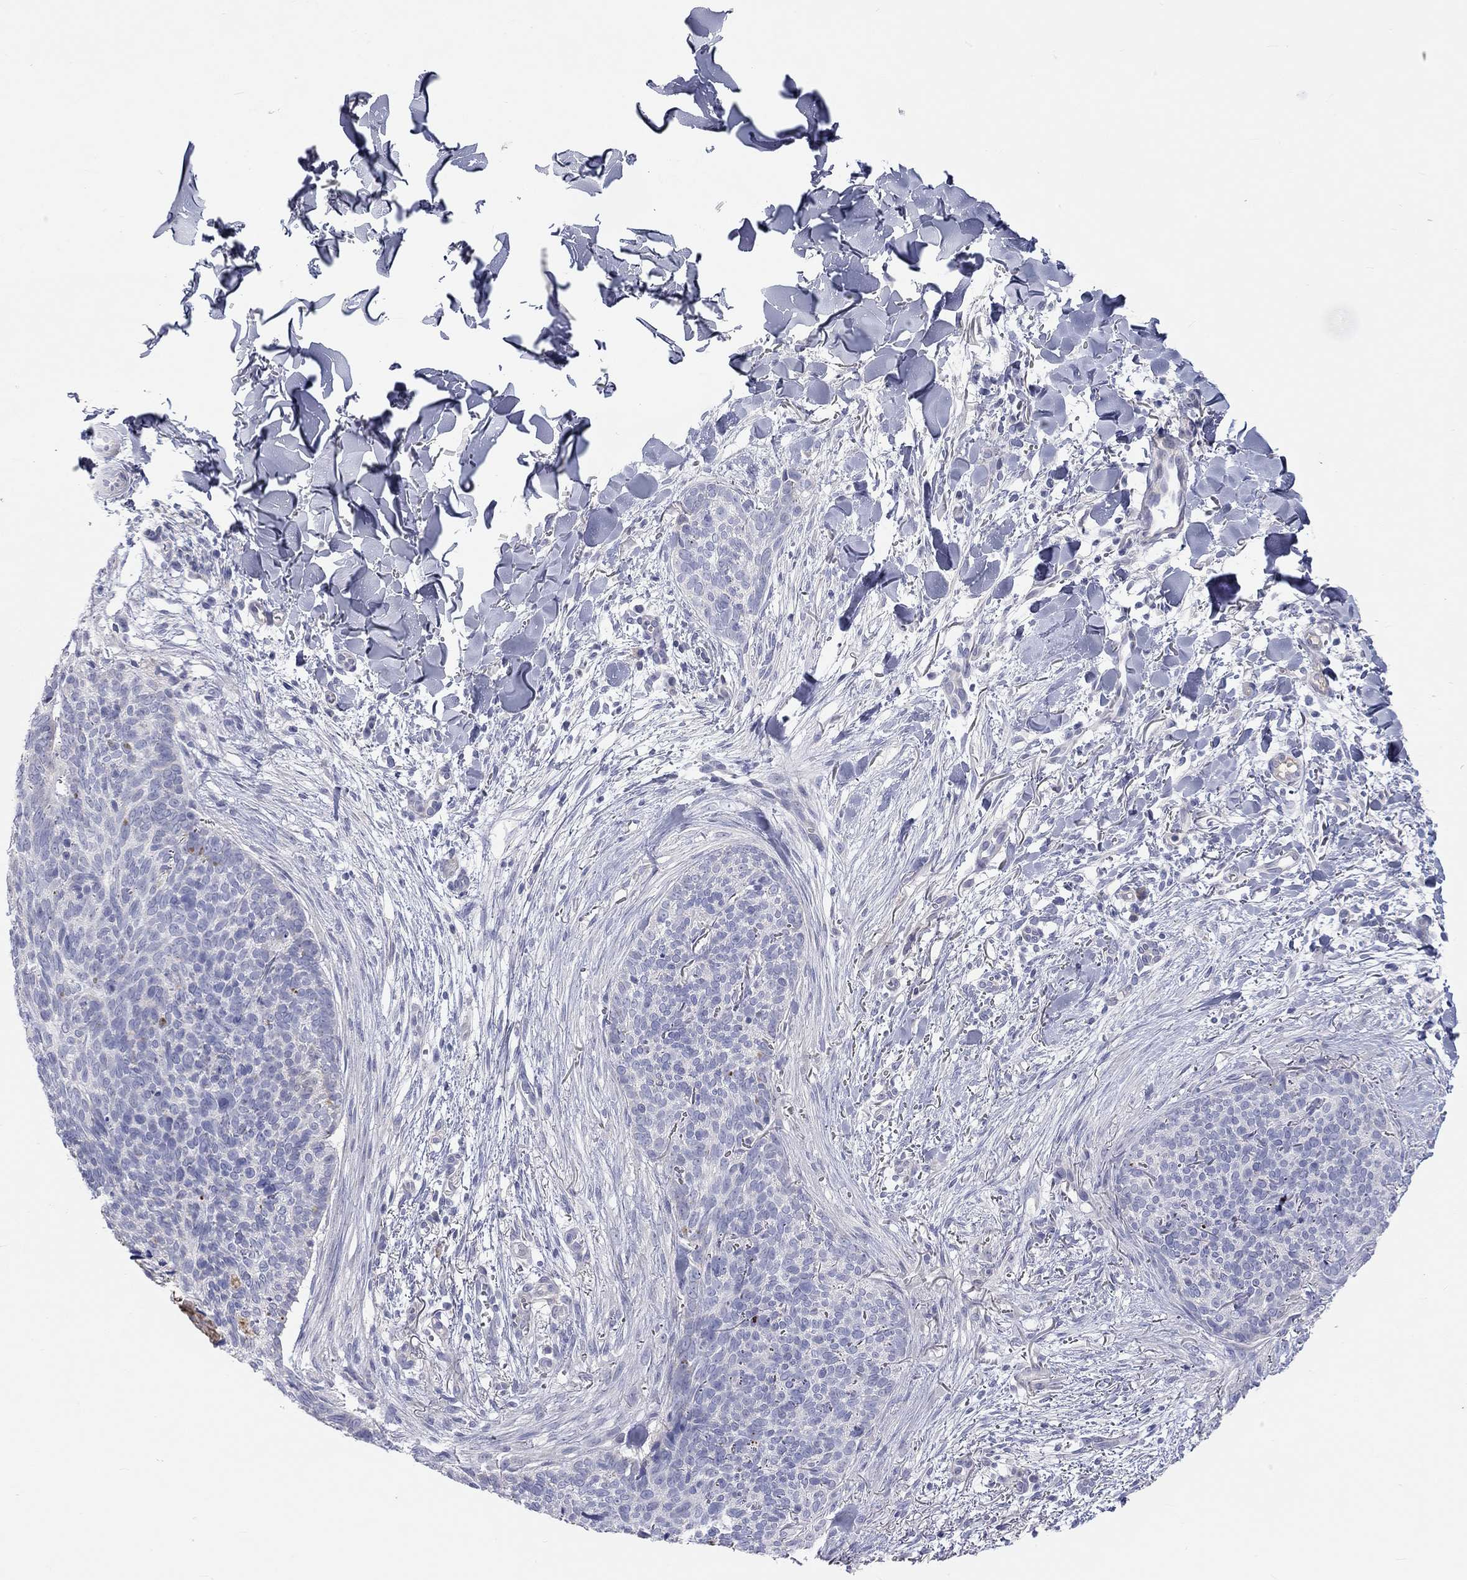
{"staining": {"intensity": "negative", "quantity": "none", "location": "none"}, "tissue": "skin cancer", "cell_type": "Tumor cells", "image_type": "cancer", "snomed": [{"axis": "morphology", "description": "Basal cell carcinoma"}, {"axis": "topography", "description": "Skin"}], "caption": "Immunohistochemistry (IHC) photomicrograph of neoplastic tissue: human skin cancer stained with DAB displays no significant protein expression in tumor cells.", "gene": "ST7L", "patient": {"sex": "male", "age": 64}}